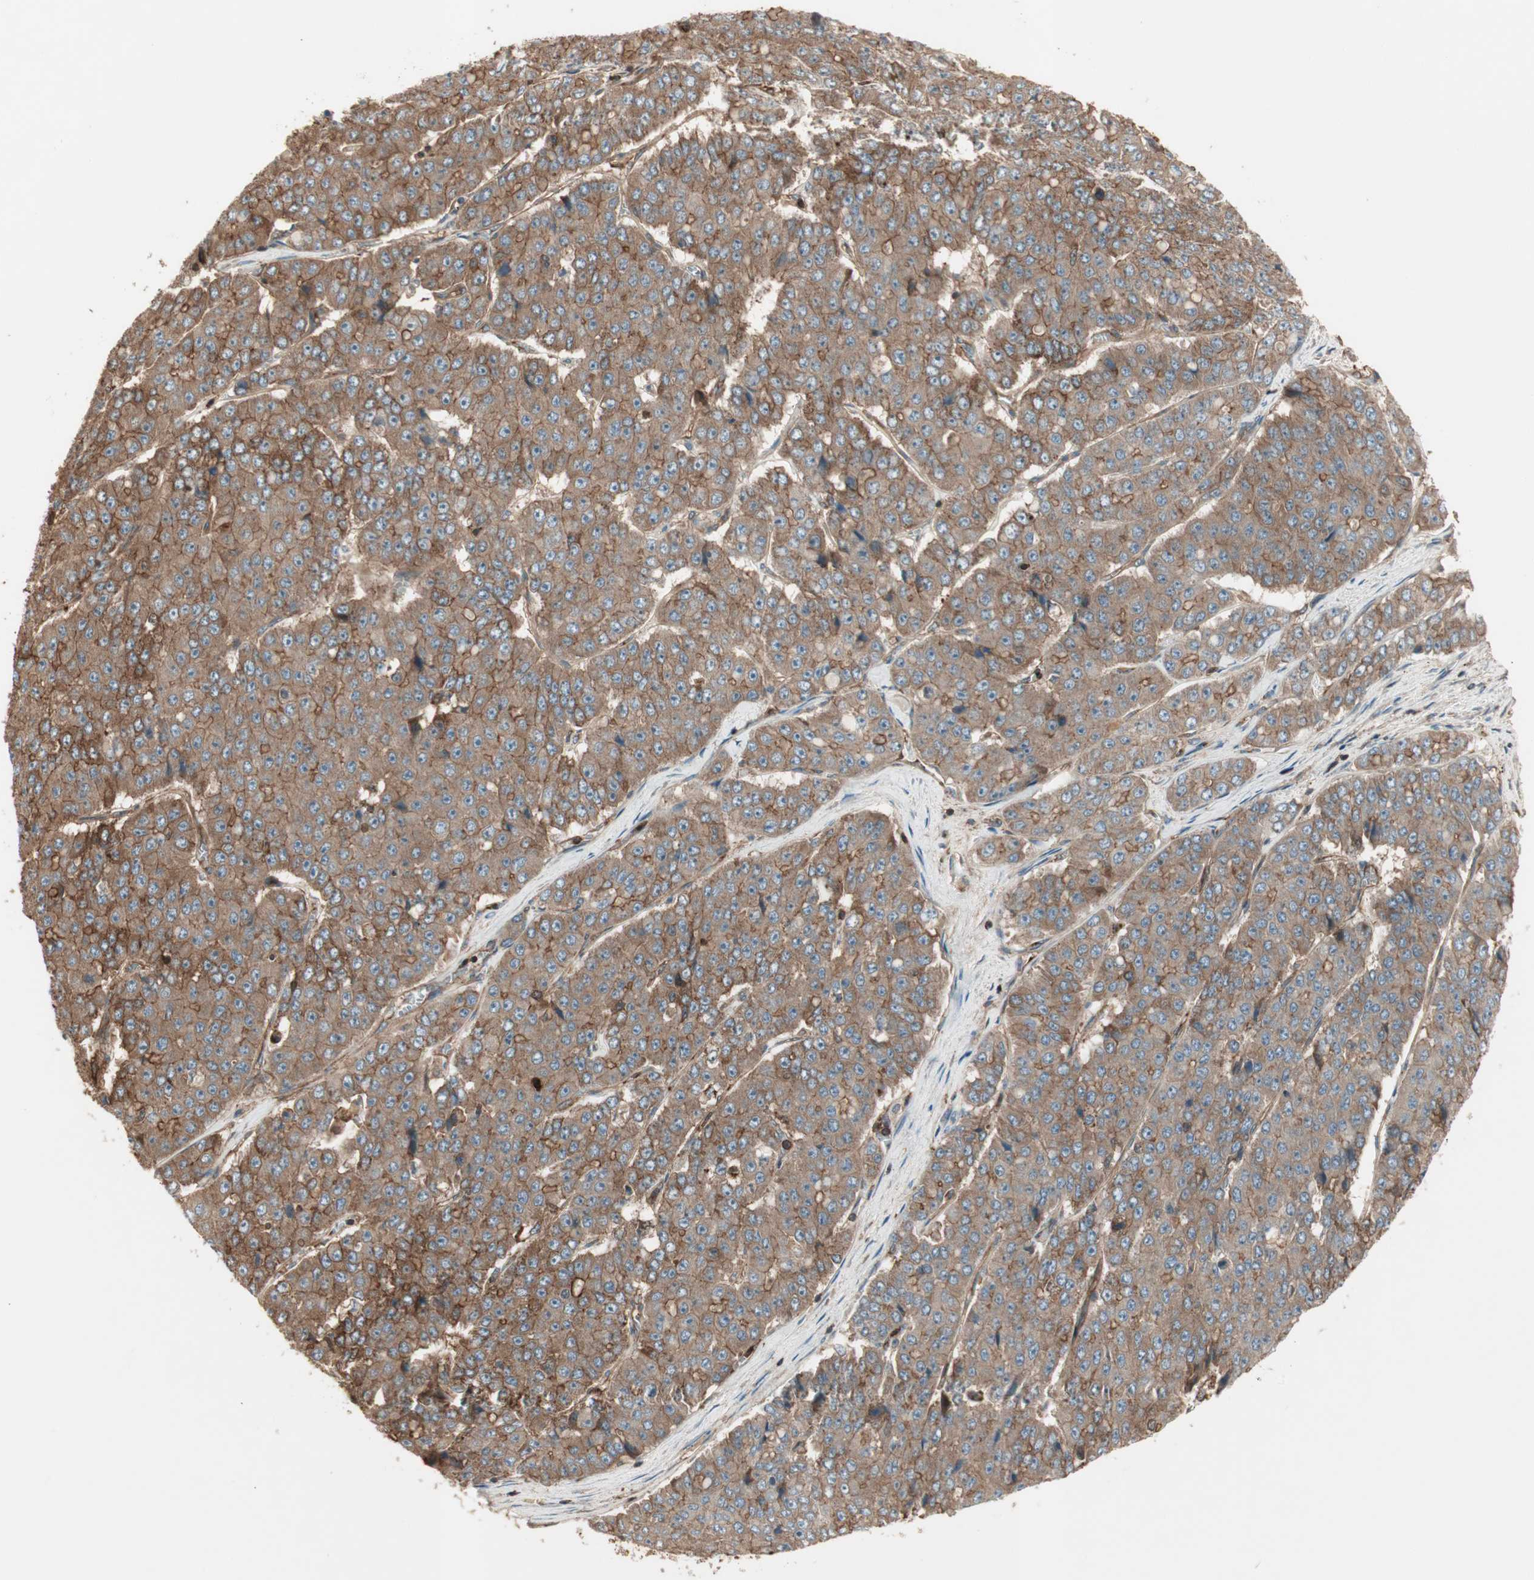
{"staining": {"intensity": "moderate", "quantity": ">75%", "location": "cytoplasmic/membranous"}, "tissue": "pancreatic cancer", "cell_type": "Tumor cells", "image_type": "cancer", "snomed": [{"axis": "morphology", "description": "Adenocarcinoma, NOS"}, {"axis": "topography", "description": "Pancreas"}], "caption": "Pancreatic cancer (adenocarcinoma) stained for a protein displays moderate cytoplasmic/membranous positivity in tumor cells.", "gene": "TCP11L1", "patient": {"sex": "male", "age": 50}}